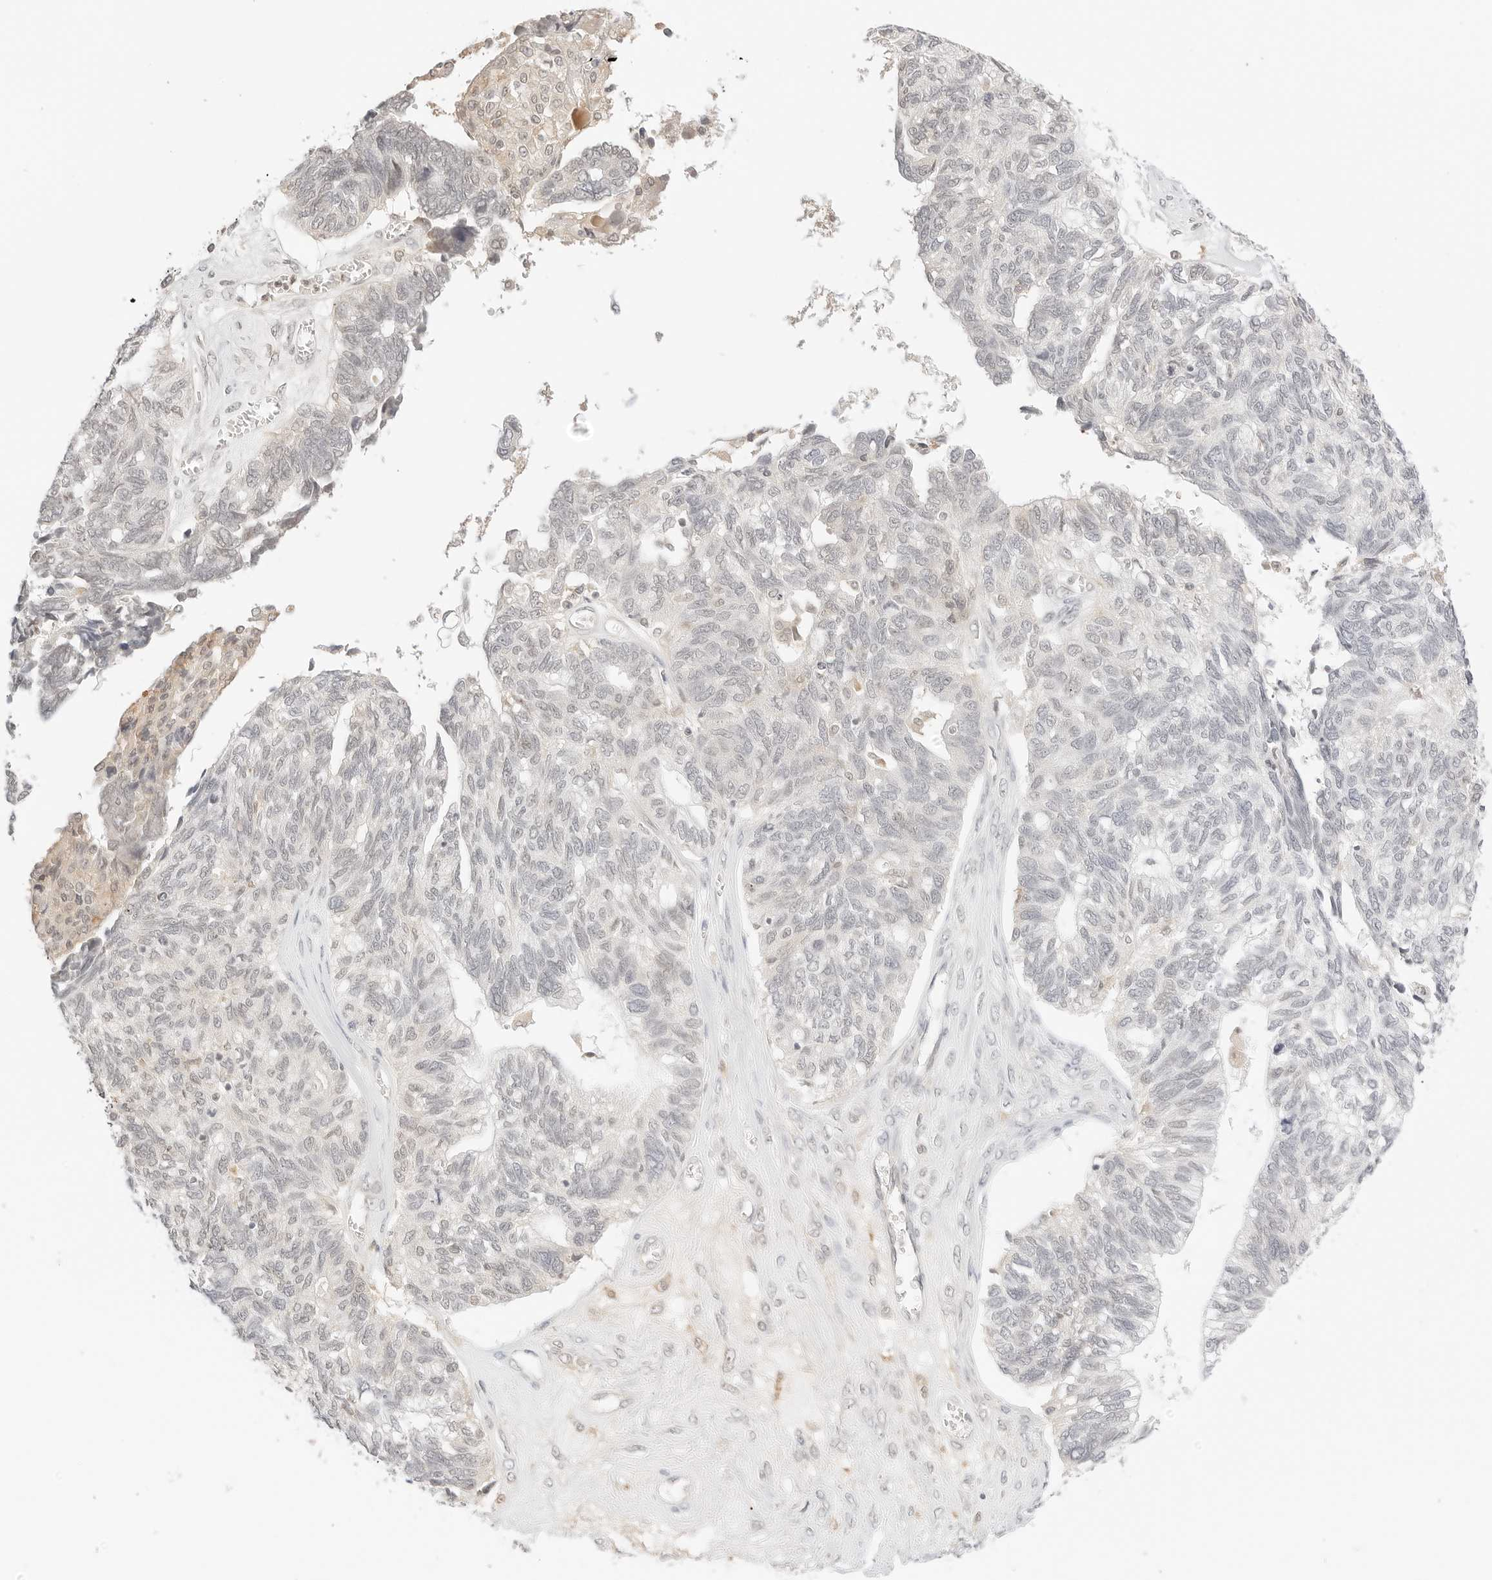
{"staining": {"intensity": "negative", "quantity": "none", "location": "none"}, "tissue": "ovarian cancer", "cell_type": "Tumor cells", "image_type": "cancer", "snomed": [{"axis": "morphology", "description": "Cystadenocarcinoma, serous, NOS"}, {"axis": "topography", "description": "Ovary"}], "caption": "Micrograph shows no protein staining in tumor cells of ovarian serous cystadenocarcinoma tissue.", "gene": "RPS6KL1", "patient": {"sex": "female", "age": 79}}